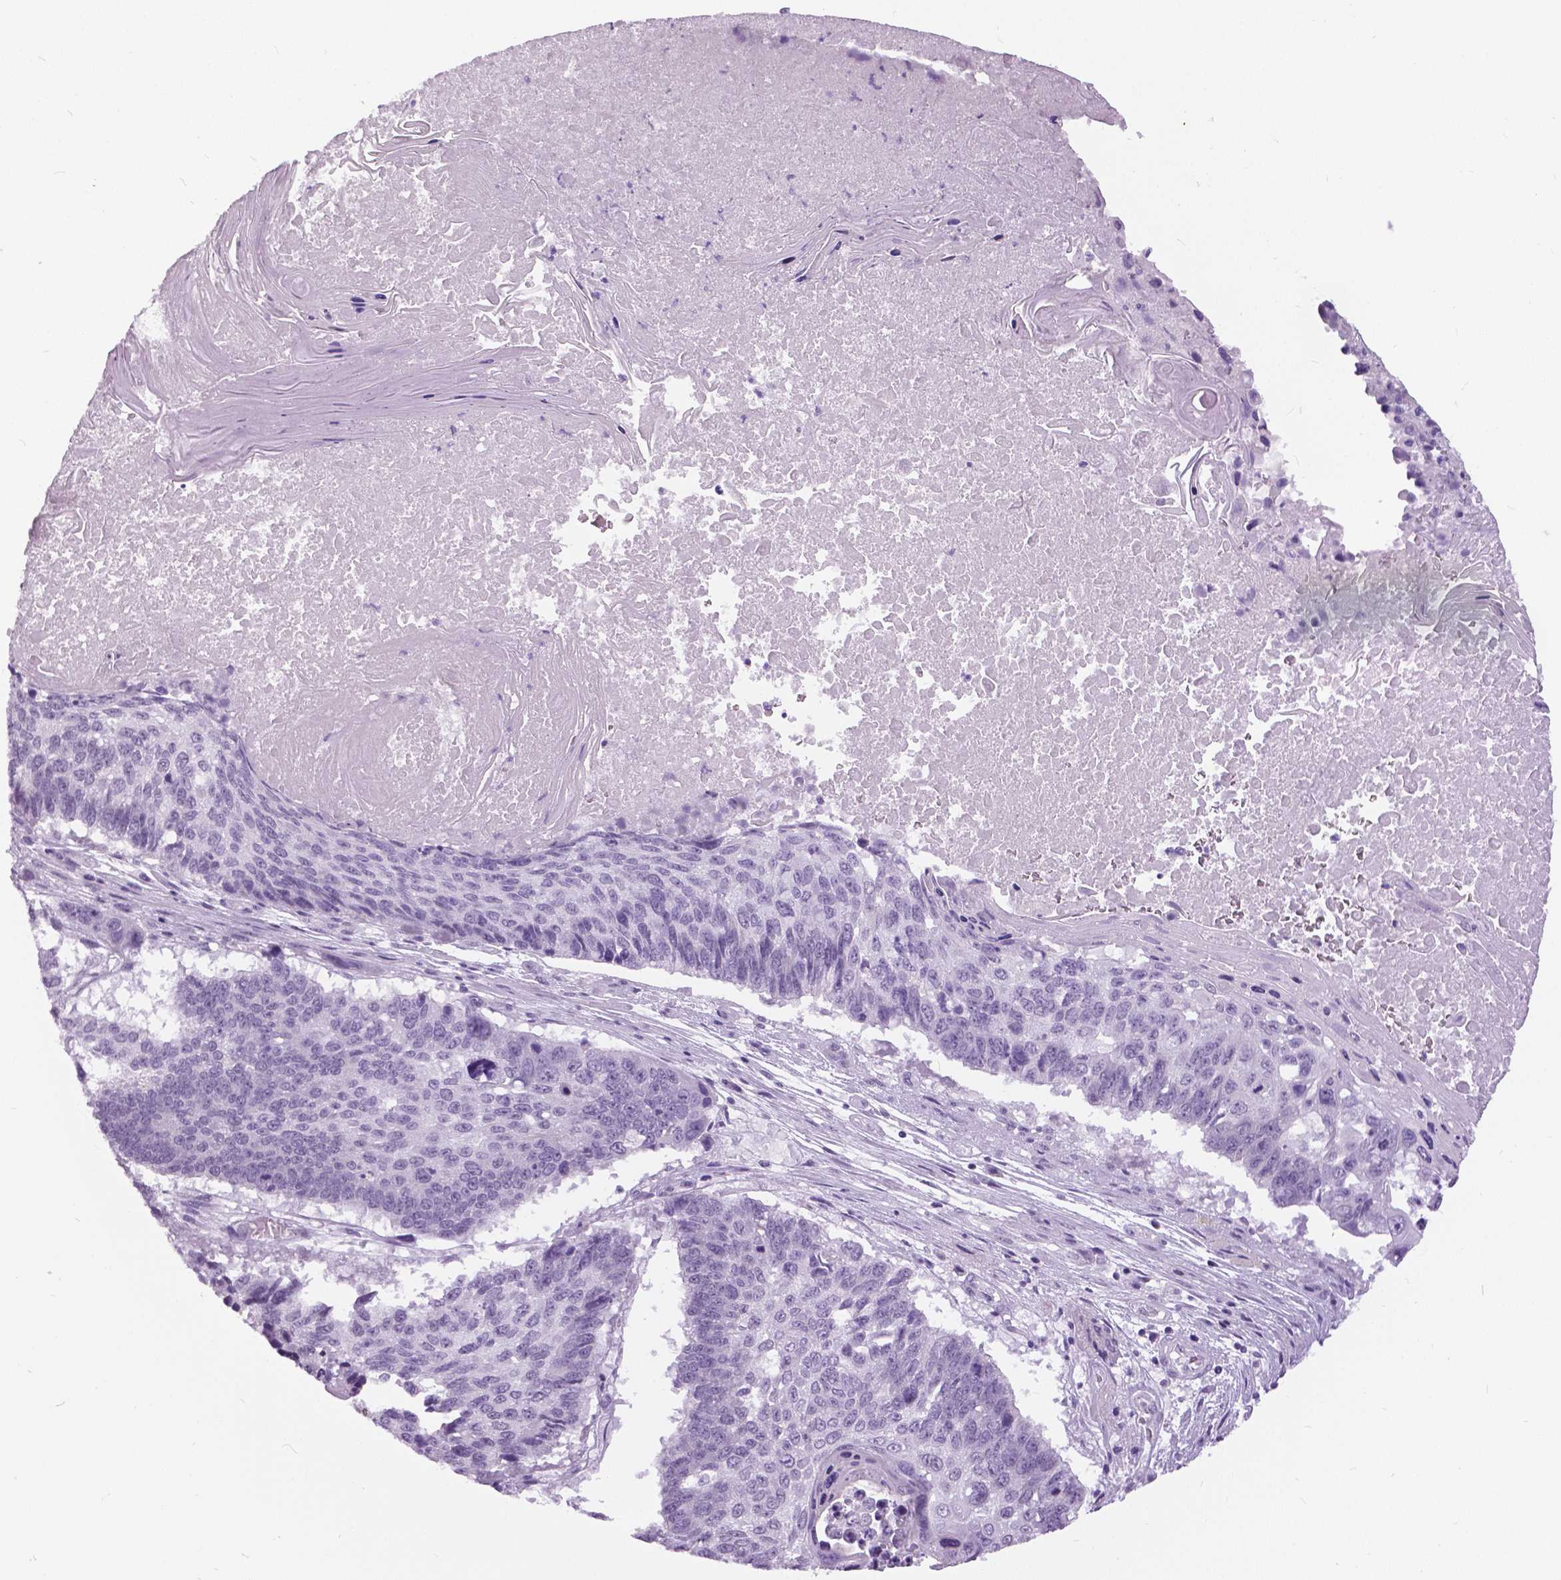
{"staining": {"intensity": "negative", "quantity": "none", "location": "none"}, "tissue": "lung cancer", "cell_type": "Tumor cells", "image_type": "cancer", "snomed": [{"axis": "morphology", "description": "Squamous cell carcinoma, NOS"}, {"axis": "topography", "description": "Lung"}], "caption": "Lung cancer (squamous cell carcinoma) was stained to show a protein in brown. There is no significant staining in tumor cells.", "gene": "MYOM1", "patient": {"sex": "male", "age": 73}}